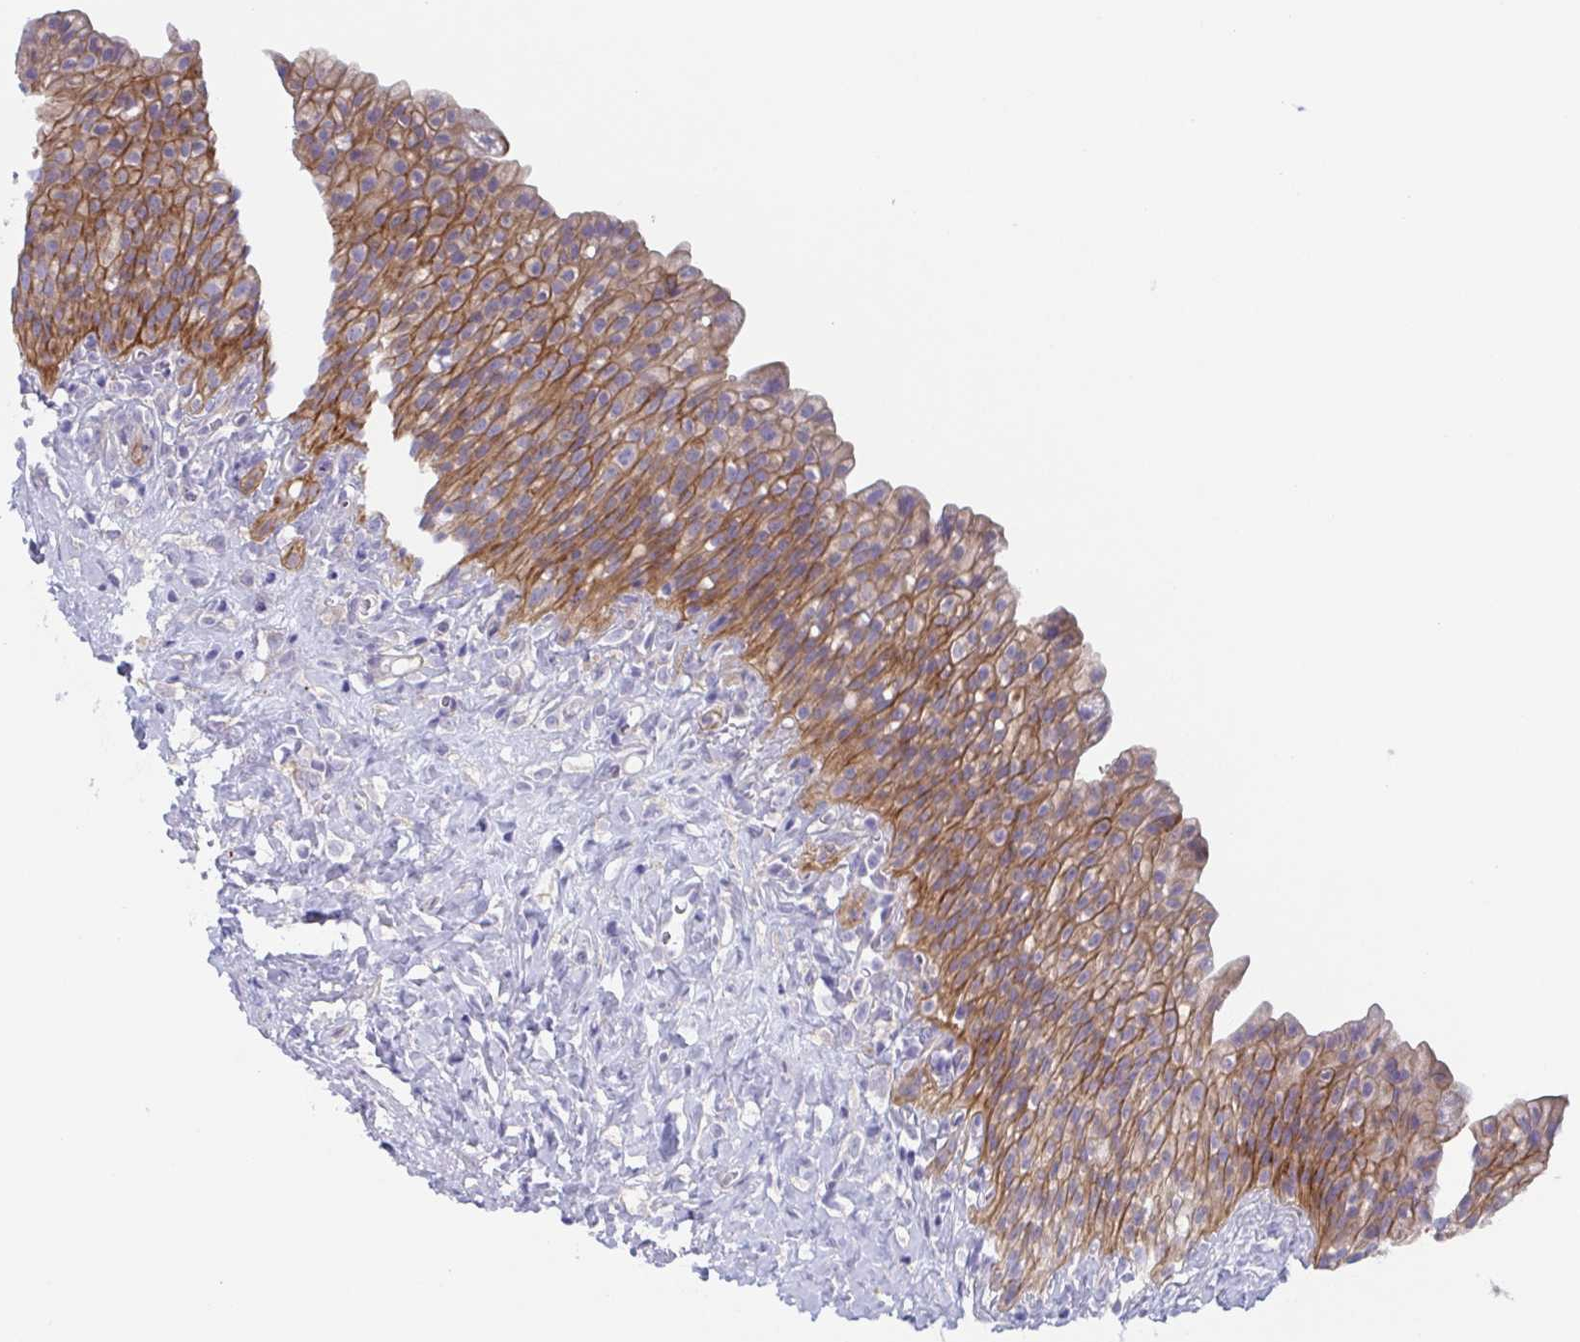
{"staining": {"intensity": "moderate", "quantity": "25%-75%", "location": "cytoplasmic/membranous"}, "tissue": "urinary bladder", "cell_type": "Urothelial cells", "image_type": "normal", "snomed": [{"axis": "morphology", "description": "Normal tissue, NOS"}, {"axis": "topography", "description": "Urinary bladder"}, {"axis": "topography", "description": "Prostate"}], "caption": "Immunohistochemistry (DAB (3,3'-diaminobenzidine)) staining of benign human urinary bladder exhibits moderate cytoplasmic/membranous protein expression in about 25%-75% of urothelial cells.", "gene": "DYNC1I1", "patient": {"sex": "male", "age": 76}}